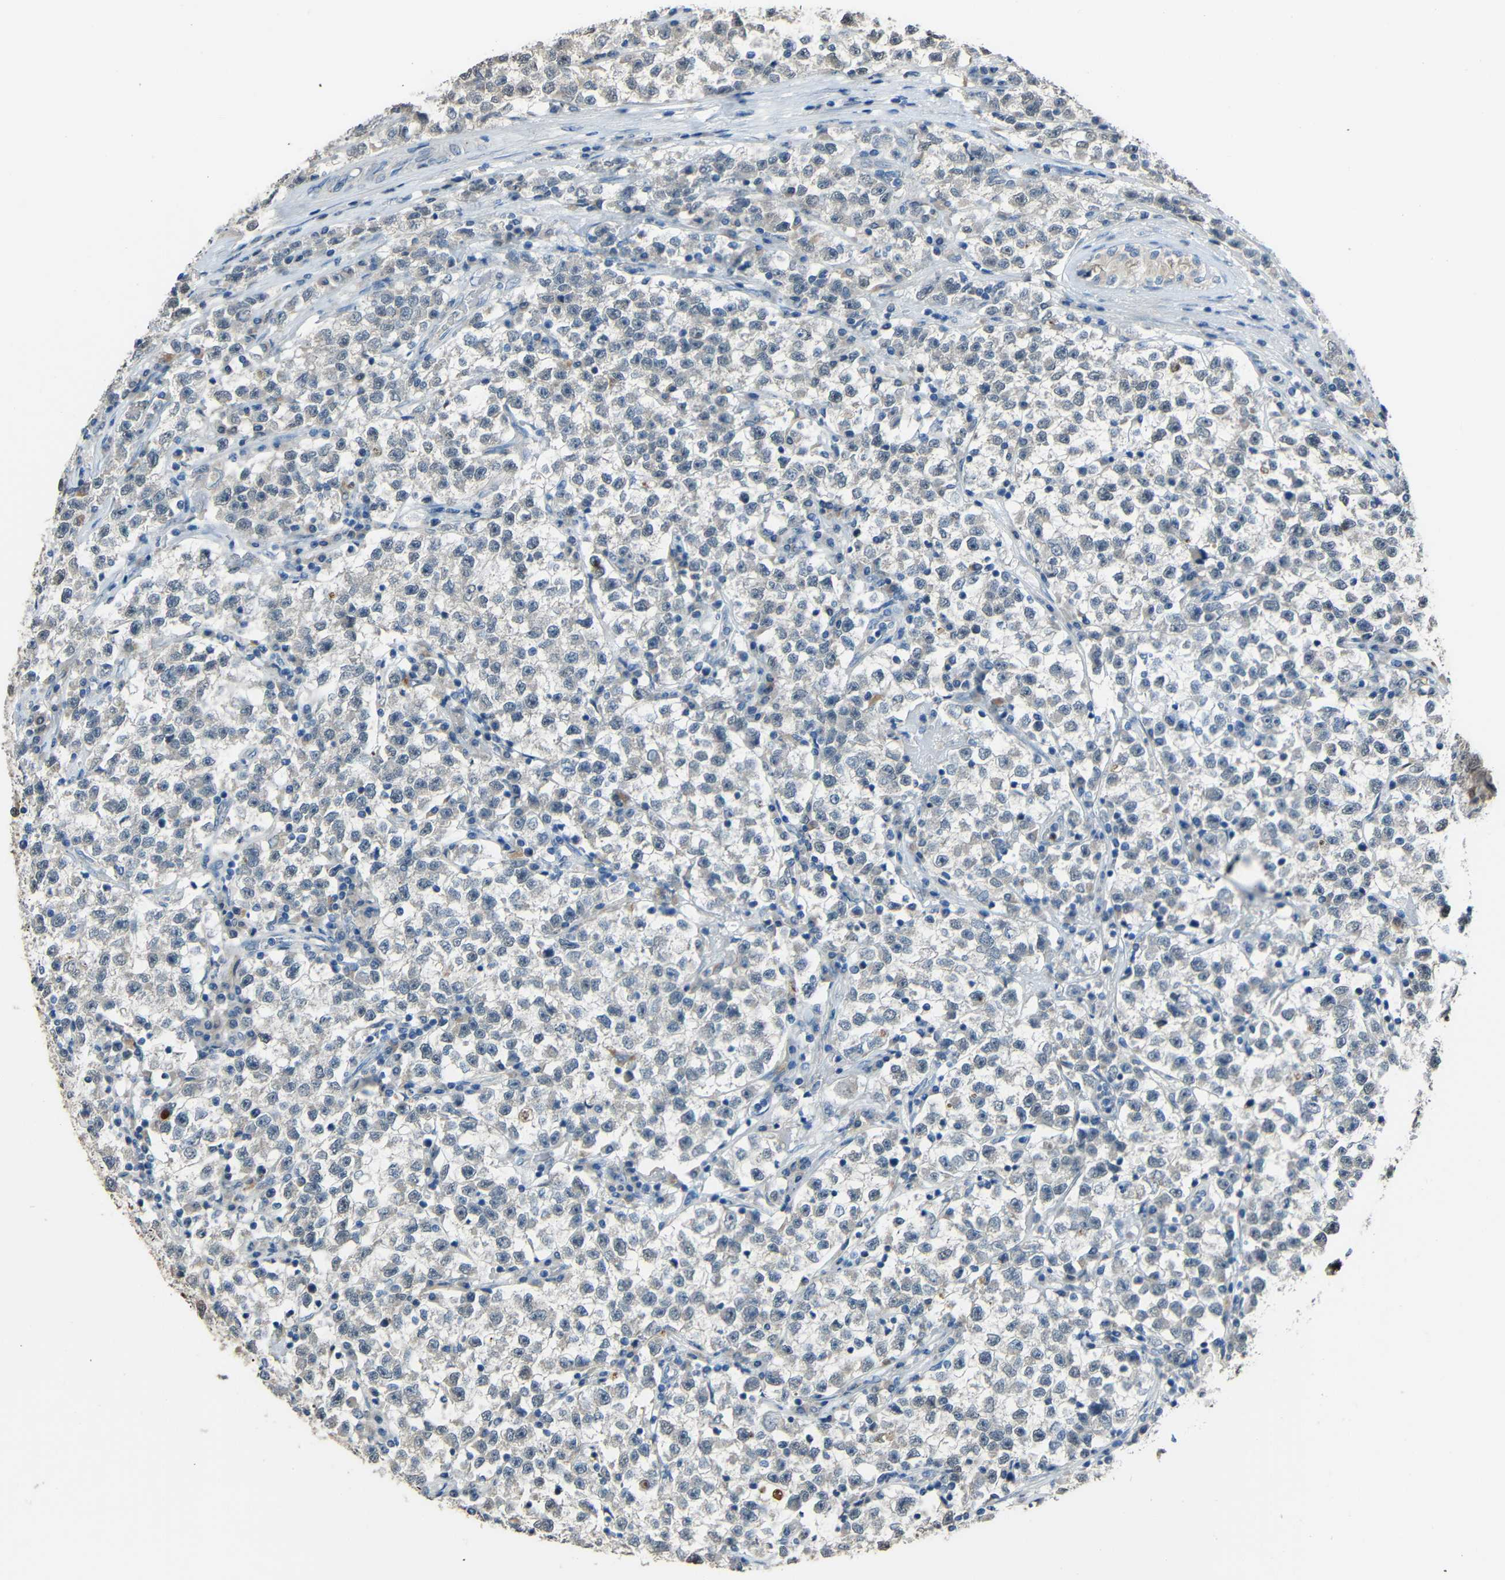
{"staining": {"intensity": "negative", "quantity": "none", "location": "none"}, "tissue": "testis cancer", "cell_type": "Tumor cells", "image_type": "cancer", "snomed": [{"axis": "morphology", "description": "Seminoma, NOS"}, {"axis": "topography", "description": "Testis"}], "caption": "Immunohistochemical staining of human seminoma (testis) exhibits no significant staining in tumor cells. (Brightfield microscopy of DAB IHC at high magnification).", "gene": "STBD1", "patient": {"sex": "male", "age": 22}}